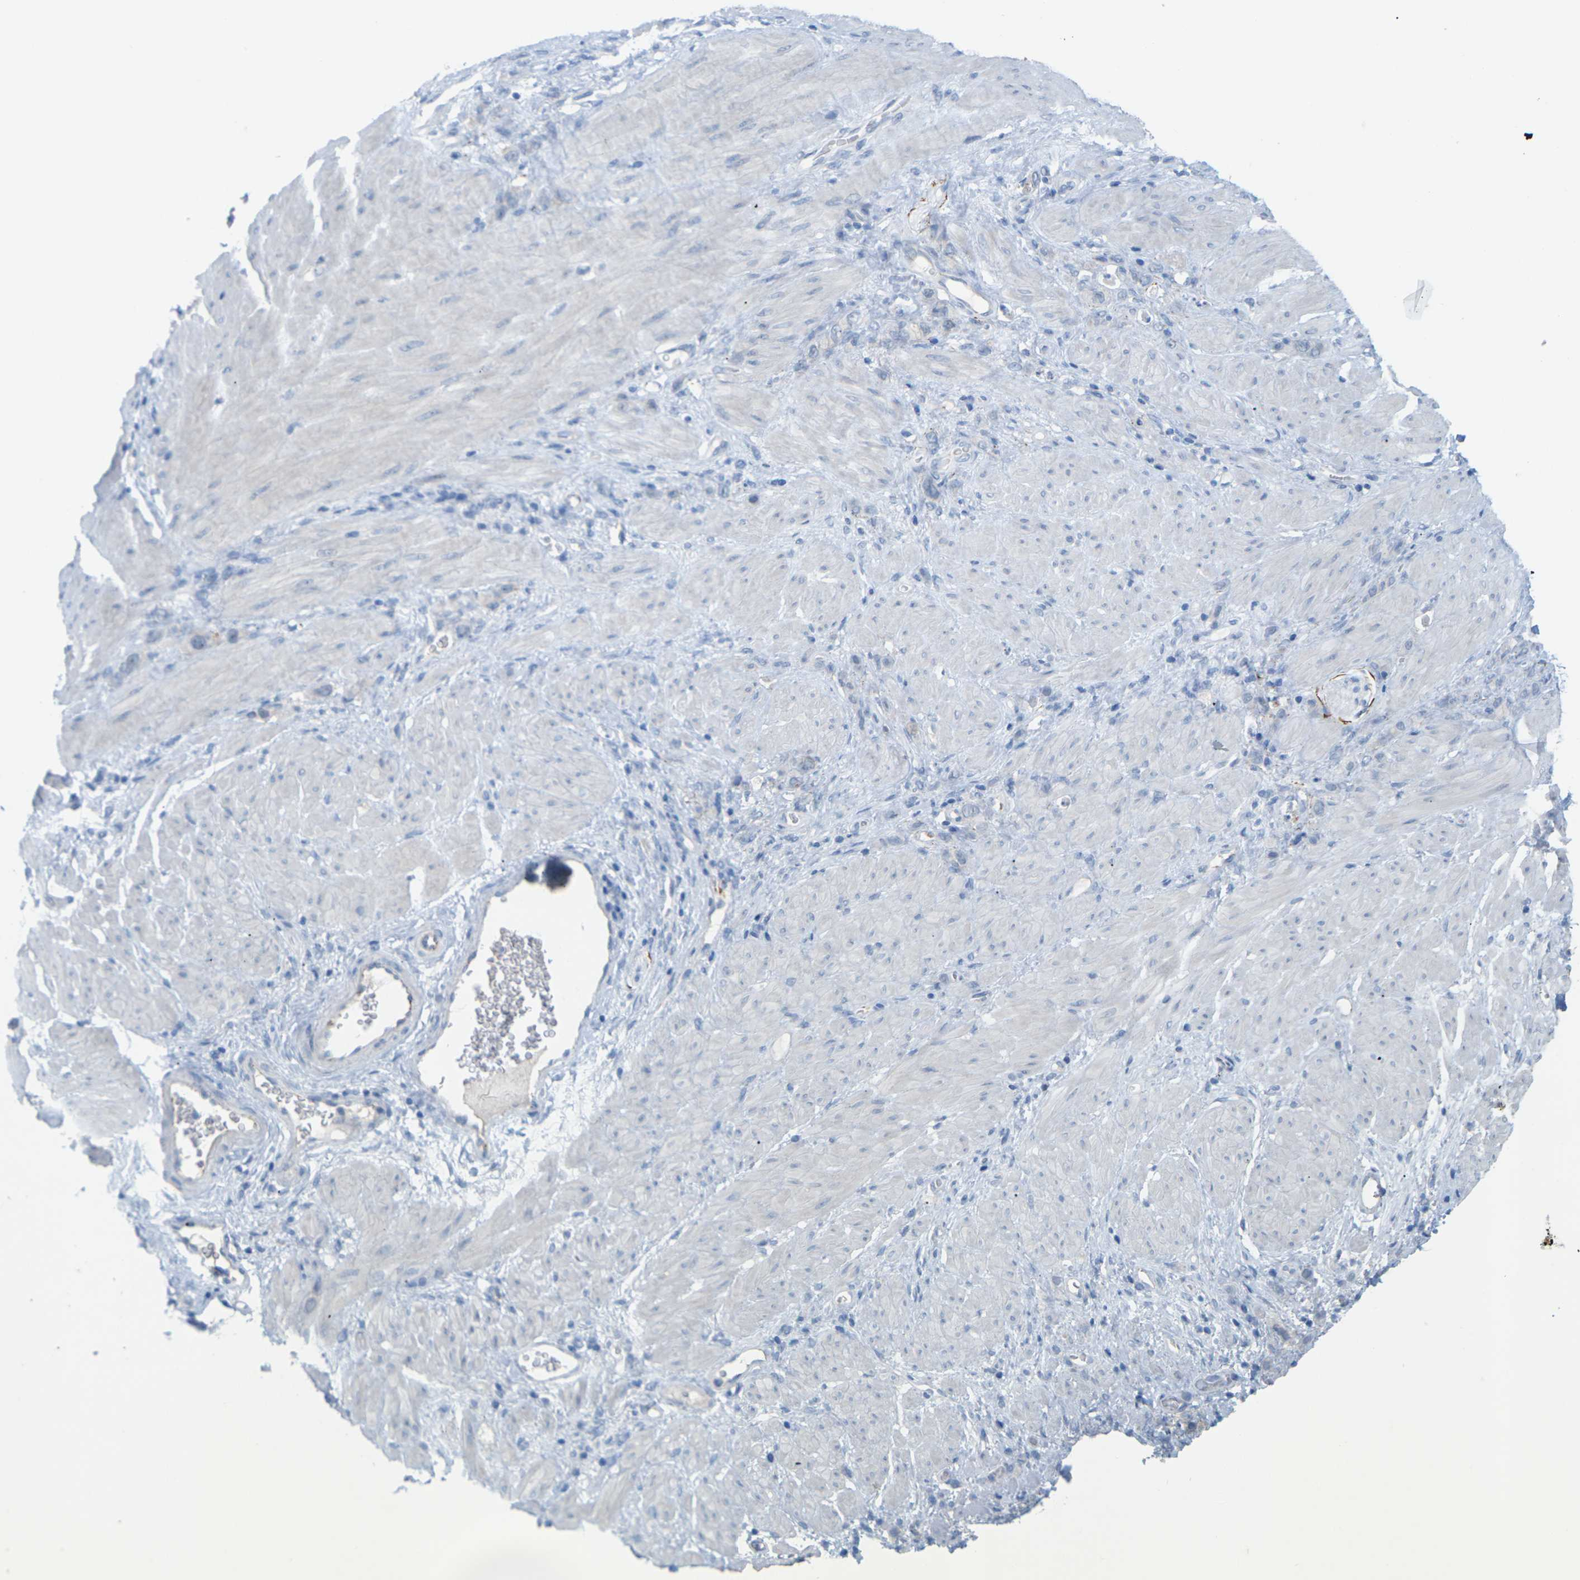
{"staining": {"intensity": "negative", "quantity": "none", "location": "none"}, "tissue": "stomach cancer", "cell_type": "Tumor cells", "image_type": "cancer", "snomed": [{"axis": "morphology", "description": "Normal tissue, NOS"}, {"axis": "morphology", "description": "Adenocarcinoma, NOS"}, {"axis": "topography", "description": "Stomach"}], "caption": "This is an IHC photomicrograph of human stomach adenocarcinoma. There is no expression in tumor cells.", "gene": "CLDN3", "patient": {"sex": "male", "age": 82}}